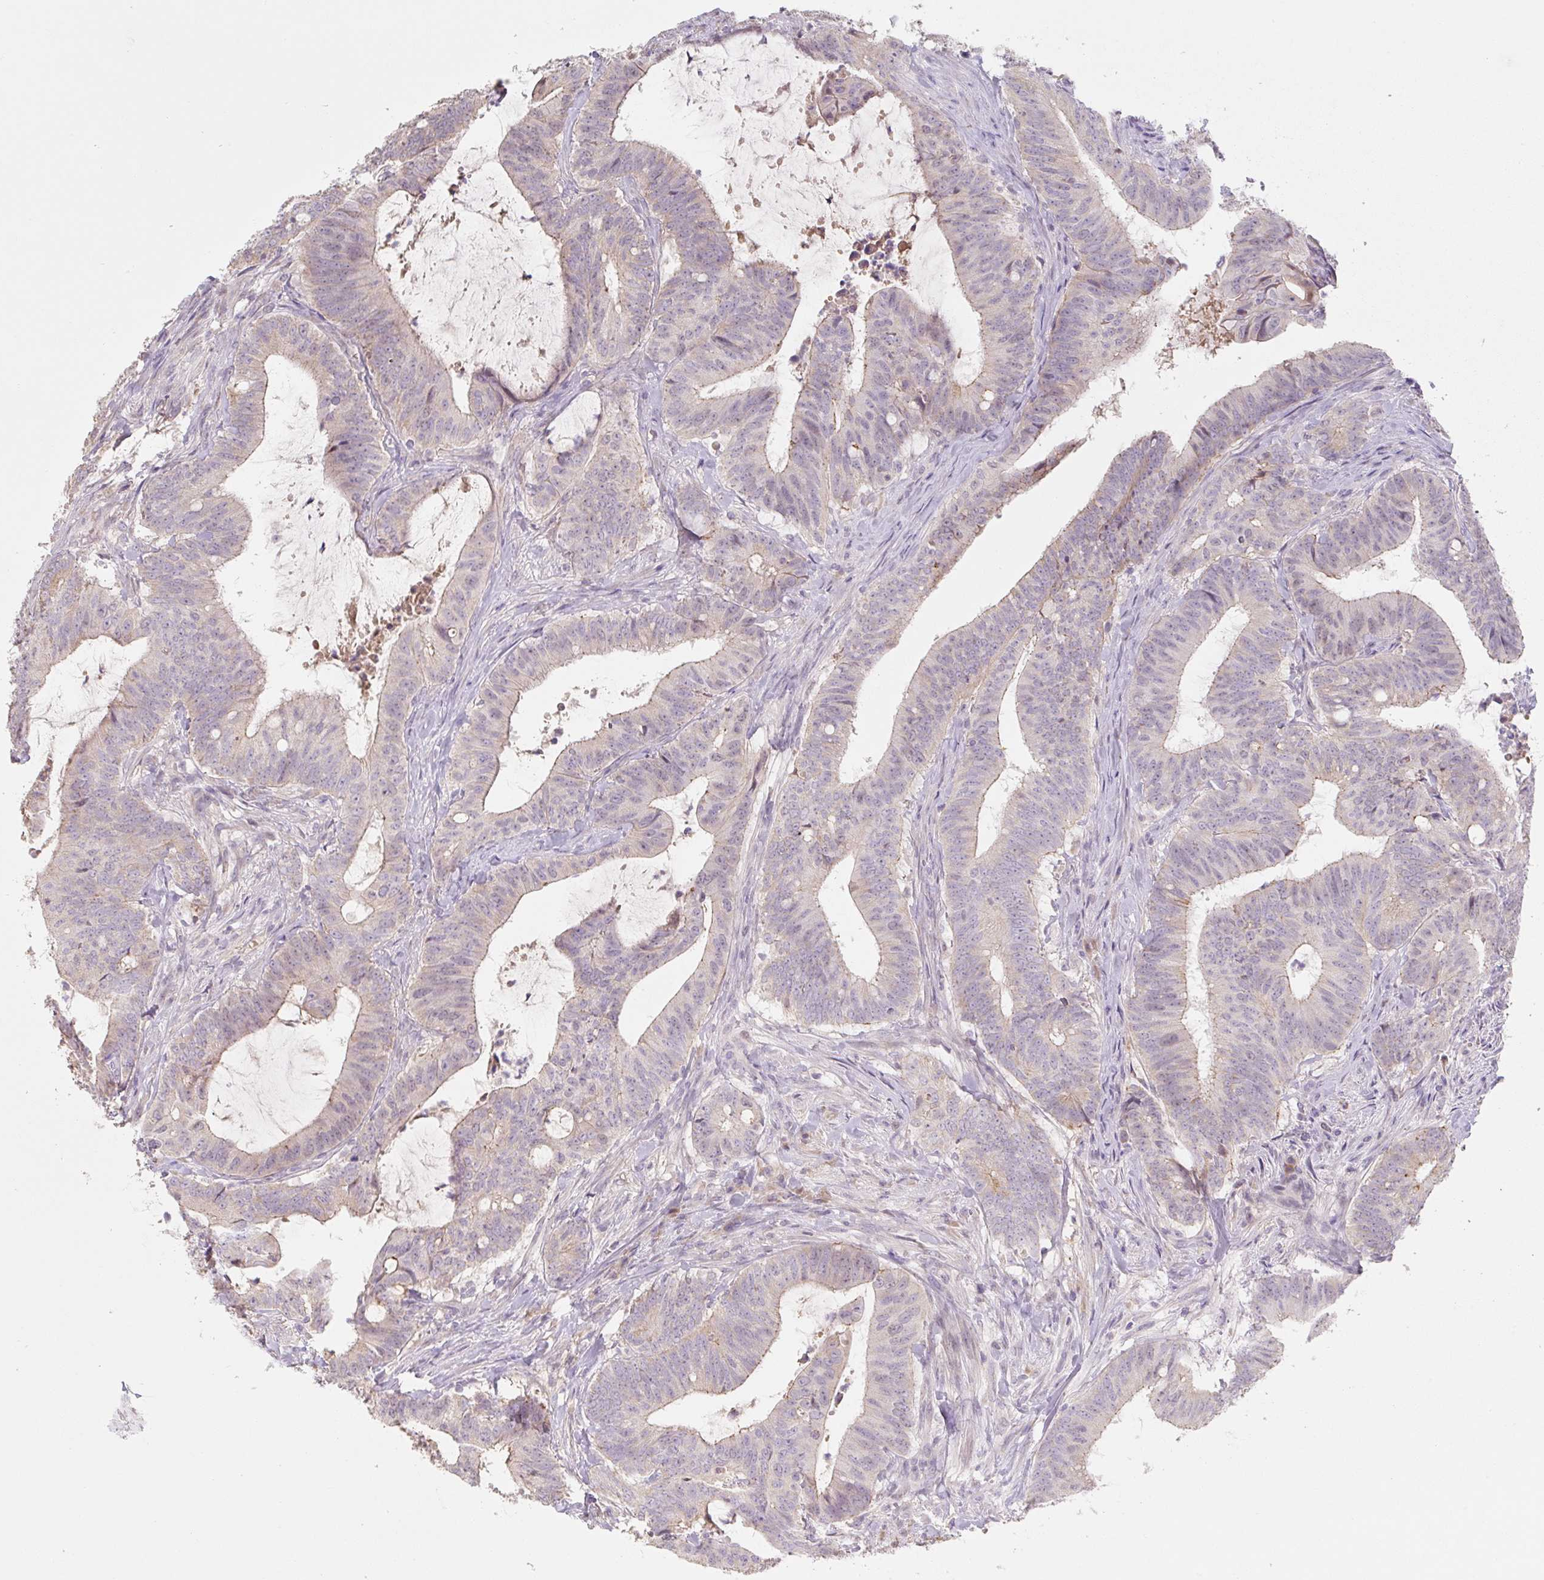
{"staining": {"intensity": "weak", "quantity": "25%-75%", "location": "cytoplasmic/membranous"}, "tissue": "colorectal cancer", "cell_type": "Tumor cells", "image_type": "cancer", "snomed": [{"axis": "morphology", "description": "Adenocarcinoma, NOS"}, {"axis": "topography", "description": "Colon"}], "caption": "Human colorectal cancer (adenocarcinoma) stained for a protein (brown) exhibits weak cytoplasmic/membranous positive positivity in approximately 25%-75% of tumor cells.", "gene": "MIA2", "patient": {"sex": "female", "age": 43}}